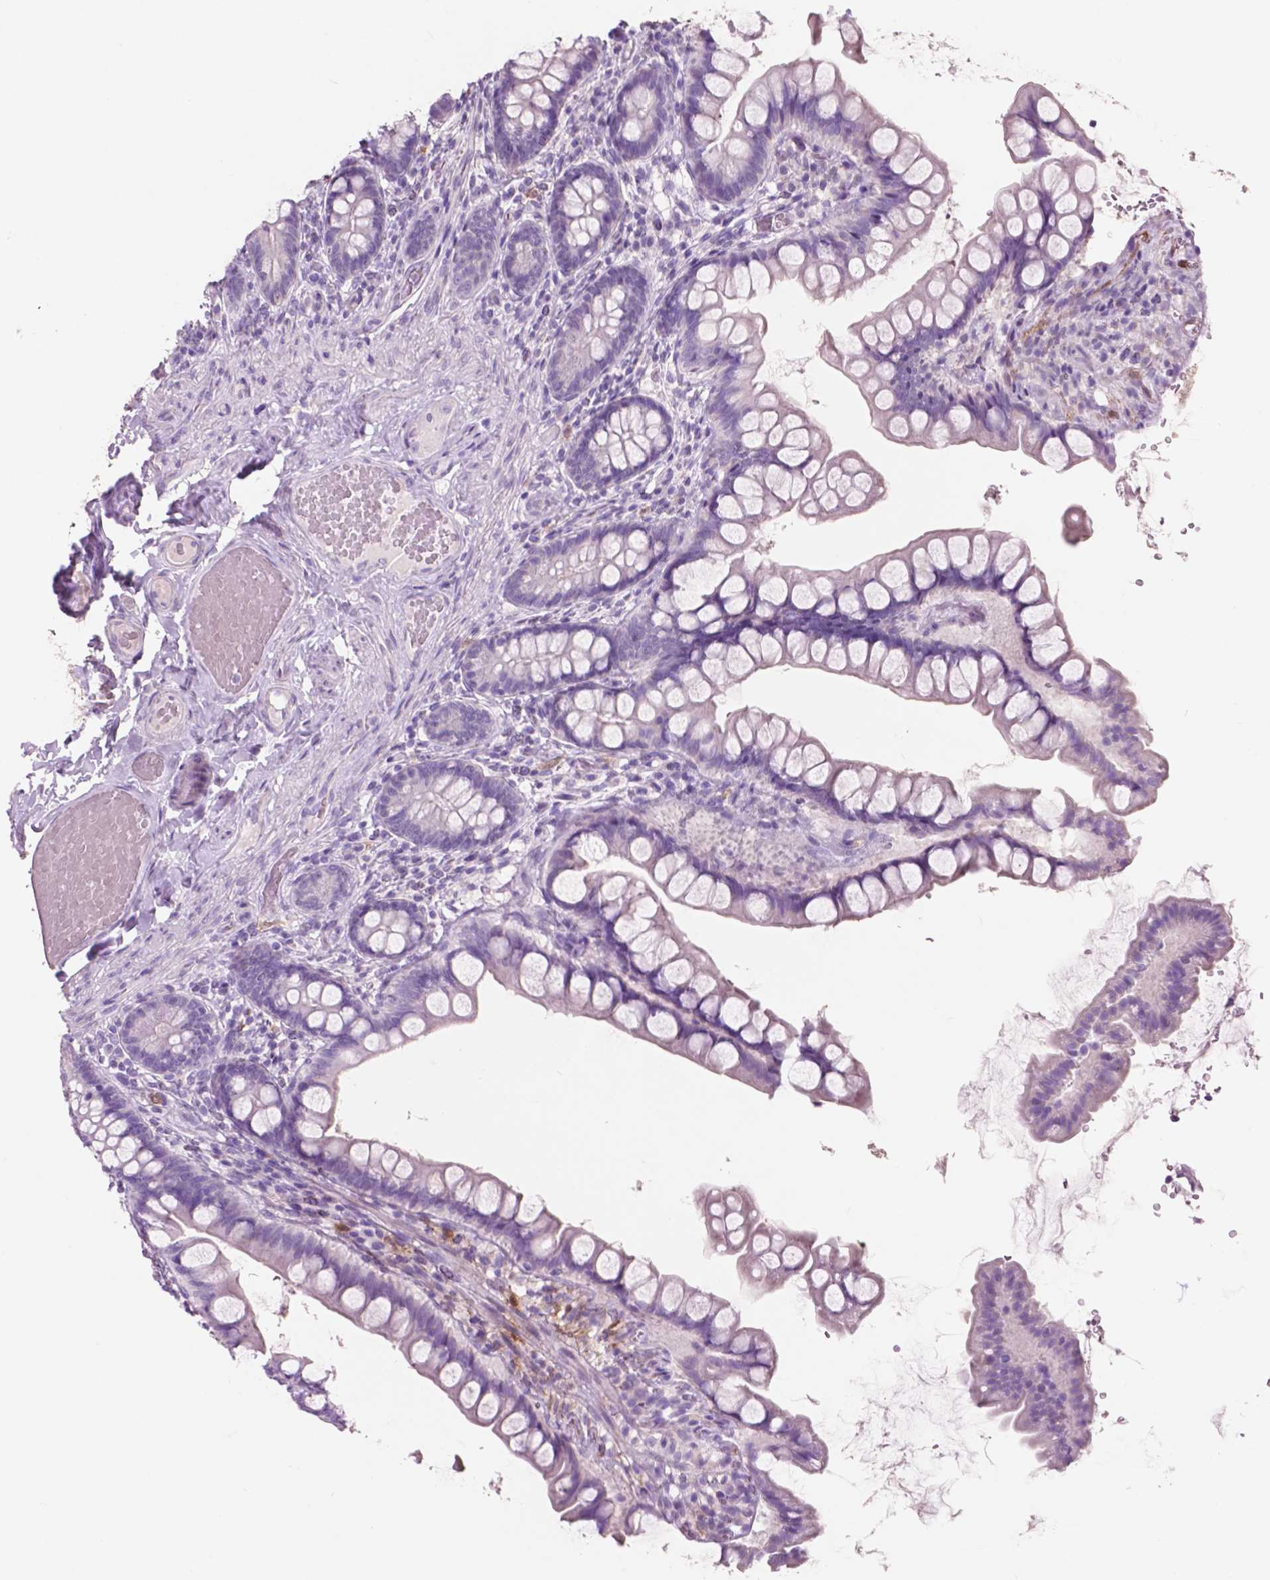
{"staining": {"intensity": "negative", "quantity": "none", "location": "none"}, "tissue": "small intestine", "cell_type": "Glandular cells", "image_type": "normal", "snomed": [{"axis": "morphology", "description": "Normal tissue, NOS"}, {"axis": "topography", "description": "Small intestine"}], "caption": "This is a image of immunohistochemistry (IHC) staining of normal small intestine, which shows no positivity in glandular cells.", "gene": "IDO1", "patient": {"sex": "male", "age": 70}}